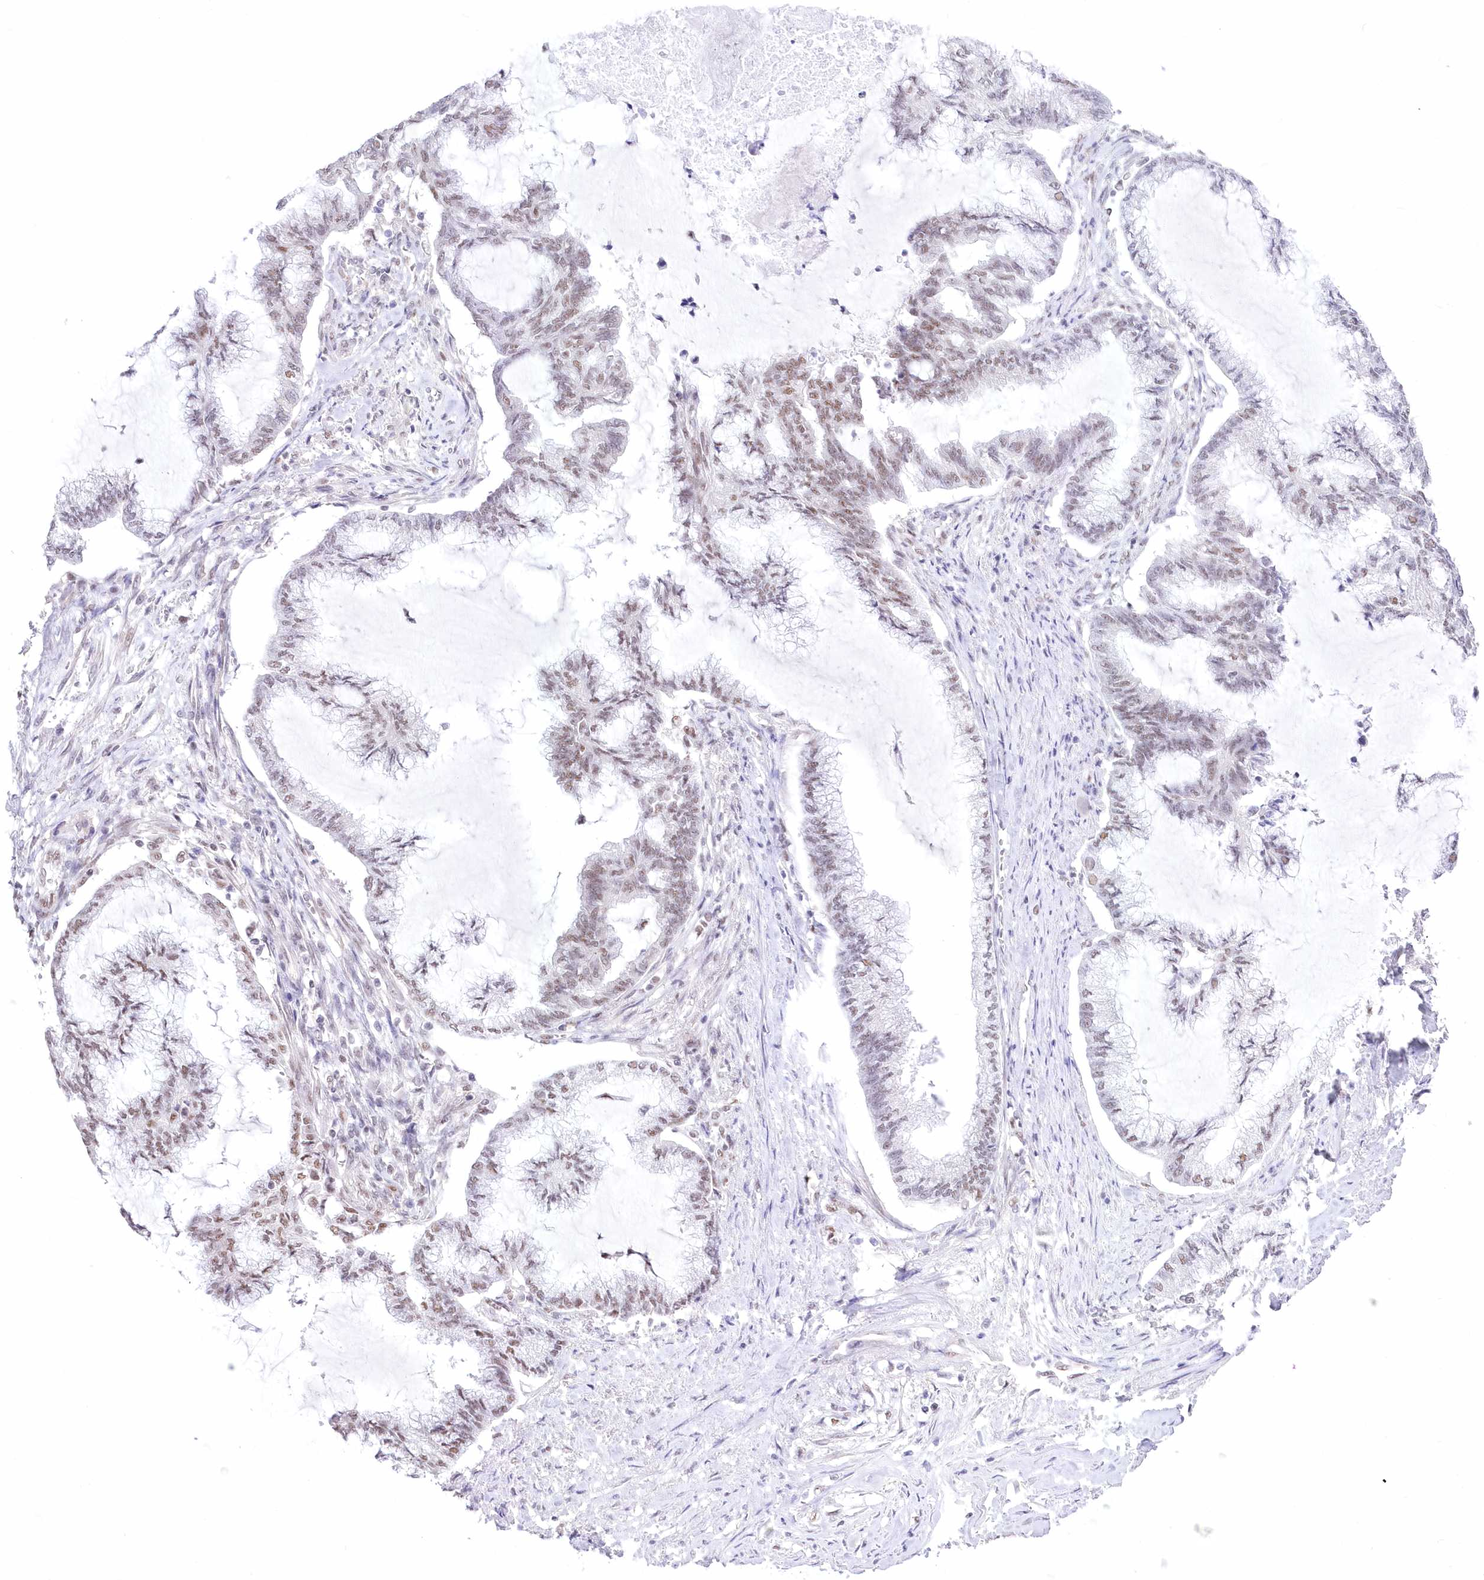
{"staining": {"intensity": "weak", "quantity": ">75%", "location": "nuclear"}, "tissue": "endometrial cancer", "cell_type": "Tumor cells", "image_type": "cancer", "snomed": [{"axis": "morphology", "description": "Adenocarcinoma, NOS"}, {"axis": "topography", "description": "Endometrium"}], "caption": "There is low levels of weak nuclear positivity in tumor cells of adenocarcinoma (endometrial), as demonstrated by immunohistochemical staining (brown color).", "gene": "NSUN2", "patient": {"sex": "female", "age": 86}}